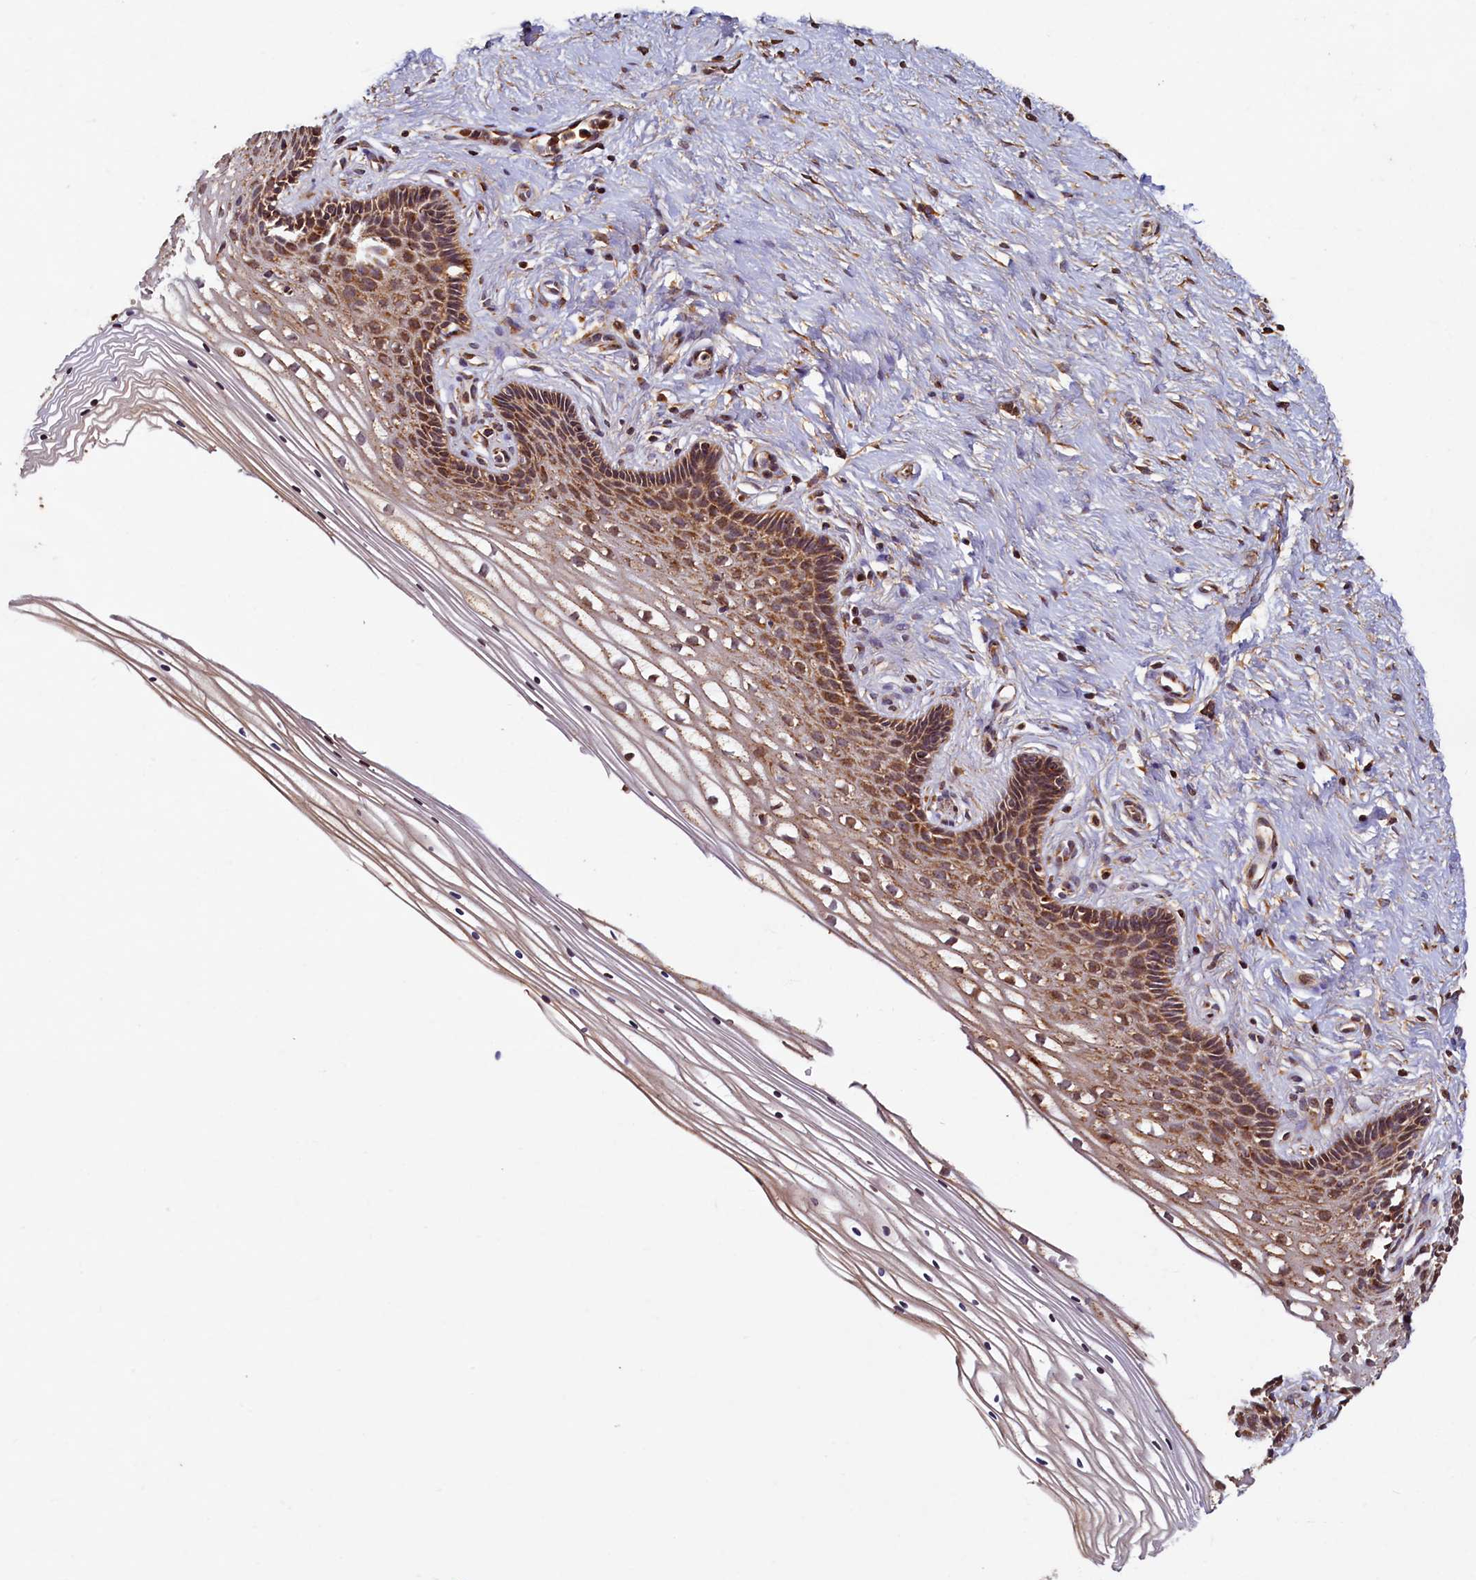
{"staining": {"intensity": "moderate", "quantity": ">75%", "location": "cytoplasmic/membranous"}, "tissue": "cervix", "cell_type": "Glandular cells", "image_type": "normal", "snomed": [{"axis": "morphology", "description": "Normal tissue, NOS"}, {"axis": "topography", "description": "Cervix"}], "caption": "Glandular cells display medium levels of moderate cytoplasmic/membranous staining in about >75% of cells in normal human cervix.", "gene": "NCKAP5L", "patient": {"sex": "female", "age": 33}}